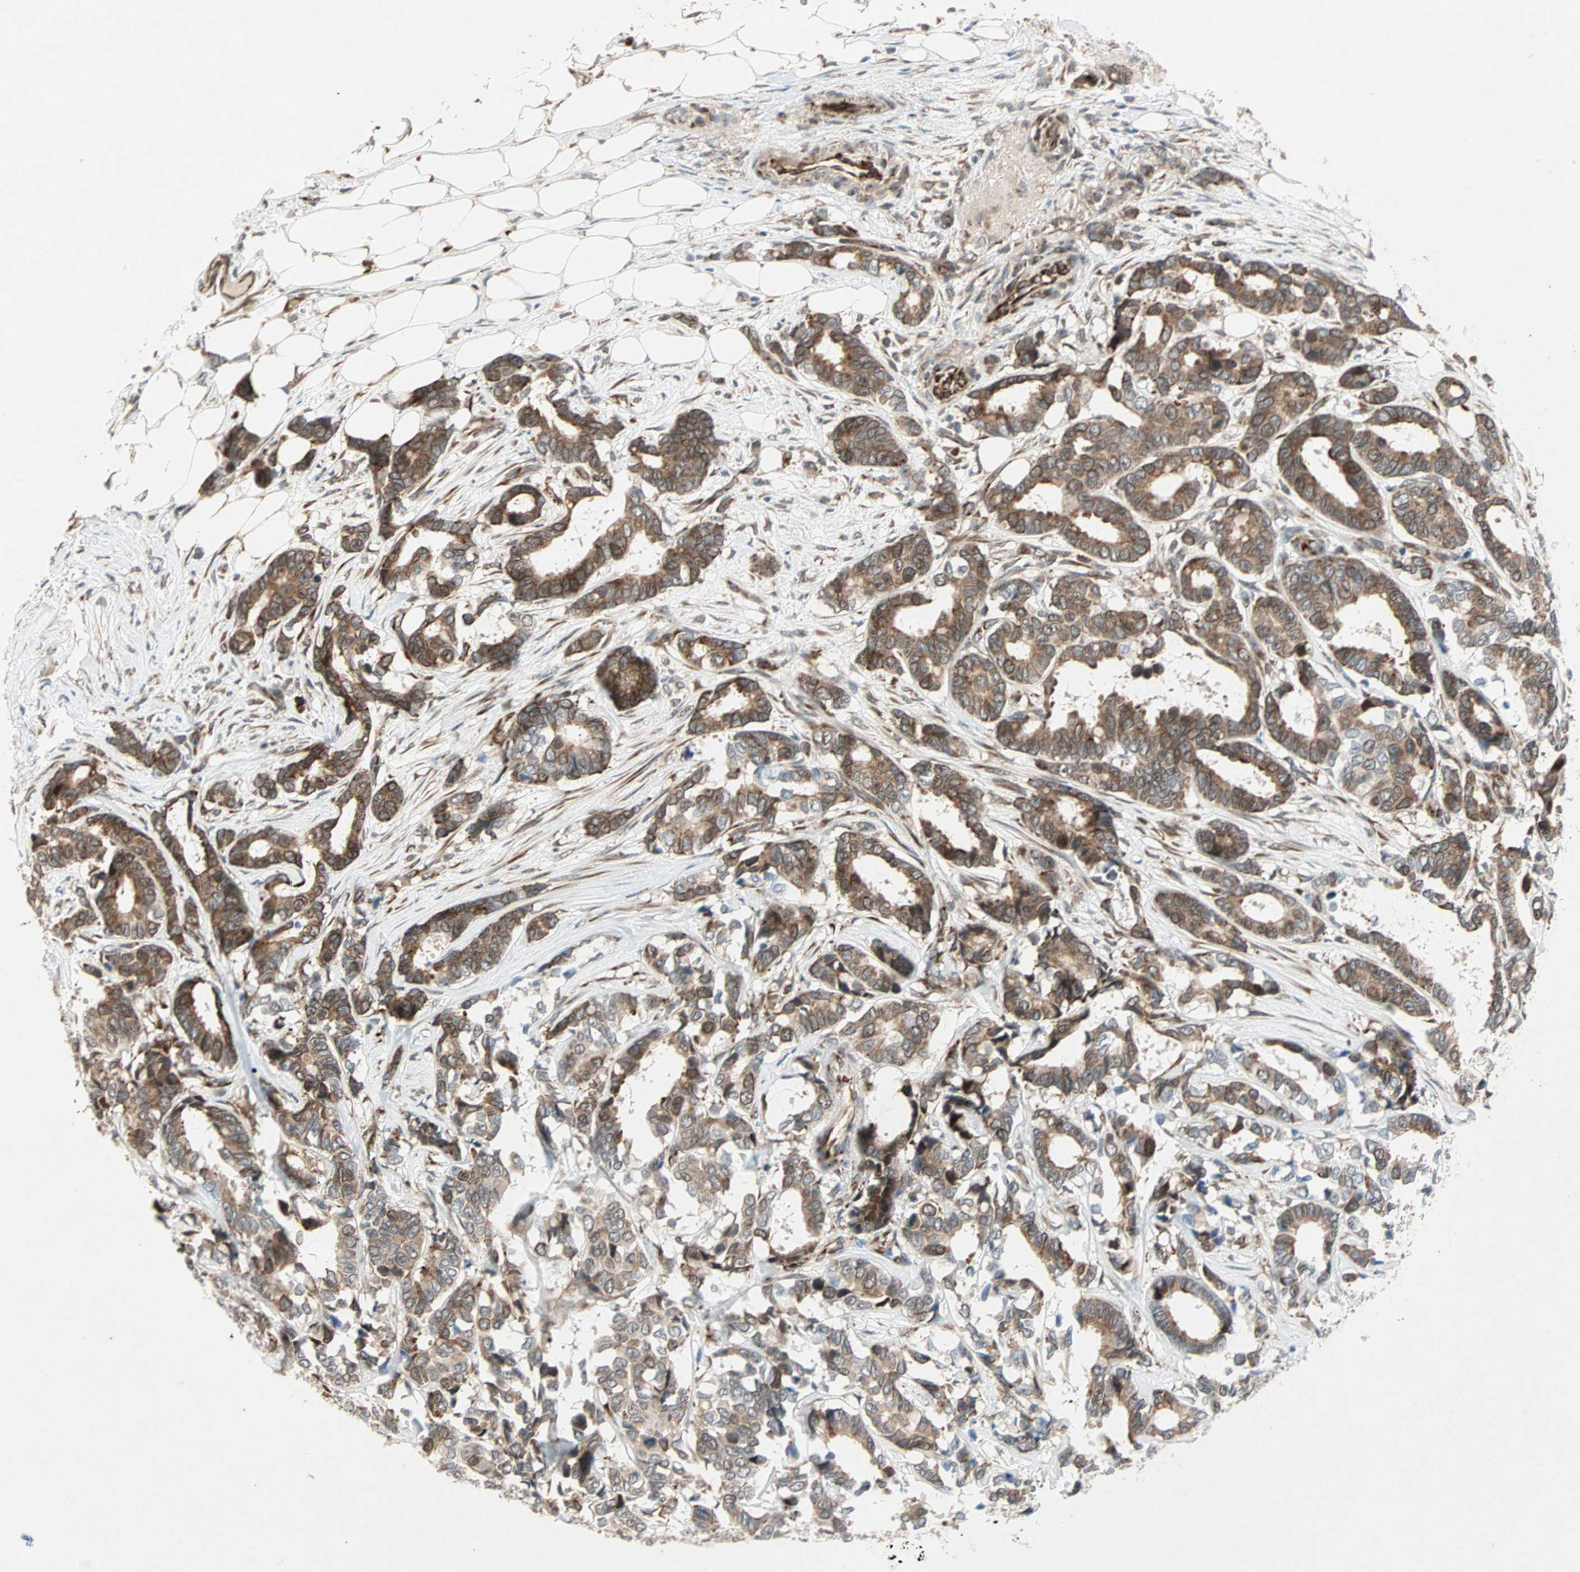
{"staining": {"intensity": "strong", "quantity": ">75%", "location": "cytoplasmic/membranous"}, "tissue": "breast cancer", "cell_type": "Tumor cells", "image_type": "cancer", "snomed": [{"axis": "morphology", "description": "Duct carcinoma"}, {"axis": "topography", "description": "Breast"}], "caption": "Human breast cancer stained with a protein marker reveals strong staining in tumor cells.", "gene": "ZNF37A", "patient": {"sex": "female", "age": 87}}